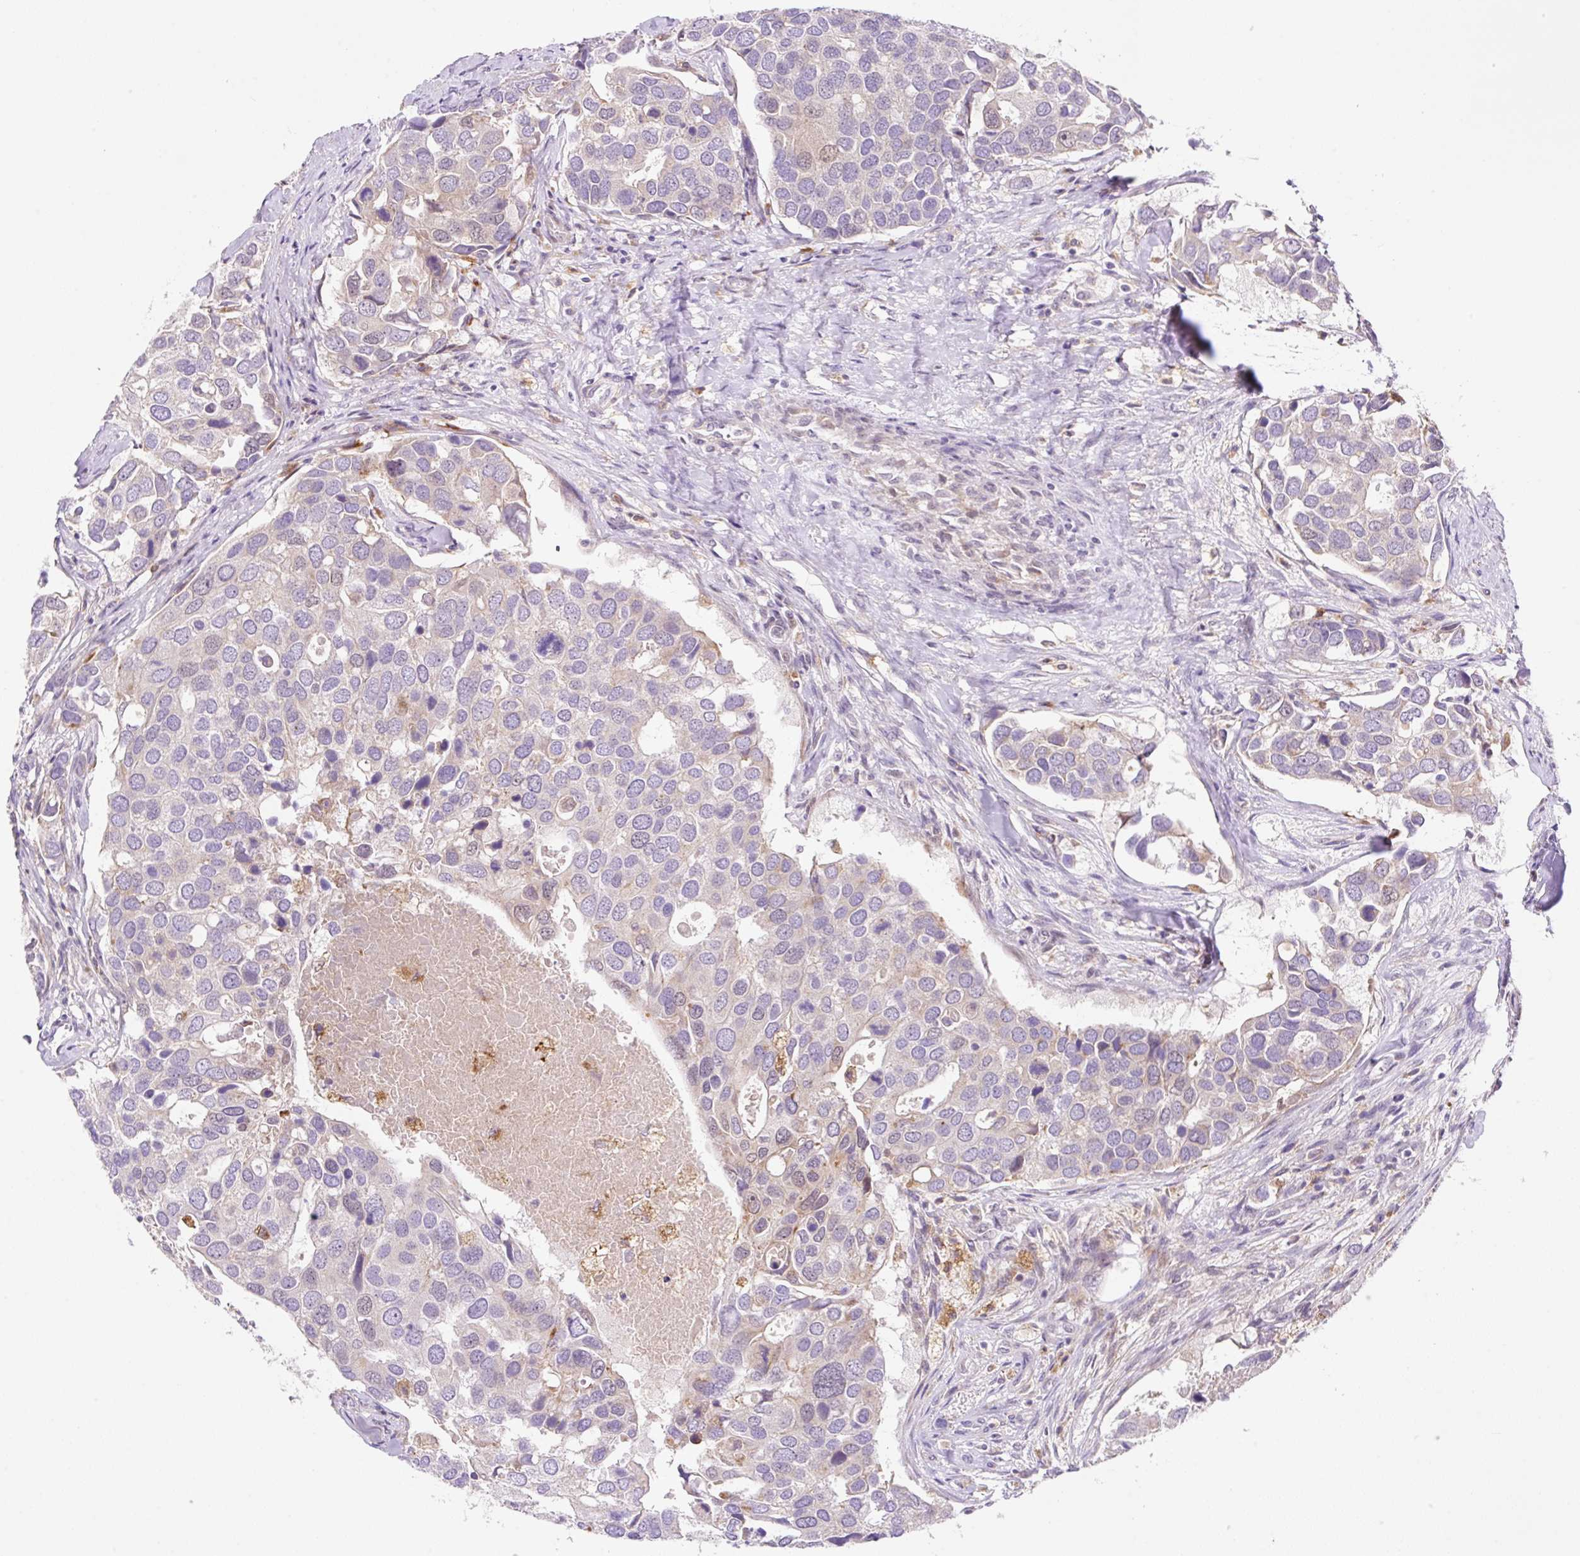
{"staining": {"intensity": "negative", "quantity": "none", "location": "none"}, "tissue": "breast cancer", "cell_type": "Tumor cells", "image_type": "cancer", "snomed": [{"axis": "morphology", "description": "Duct carcinoma"}, {"axis": "topography", "description": "Breast"}], "caption": "The image shows no staining of tumor cells in breast intraductal carcinoma.", "gene": "CEBPZOS", "patient": {"sex": "female", "age": 83}}